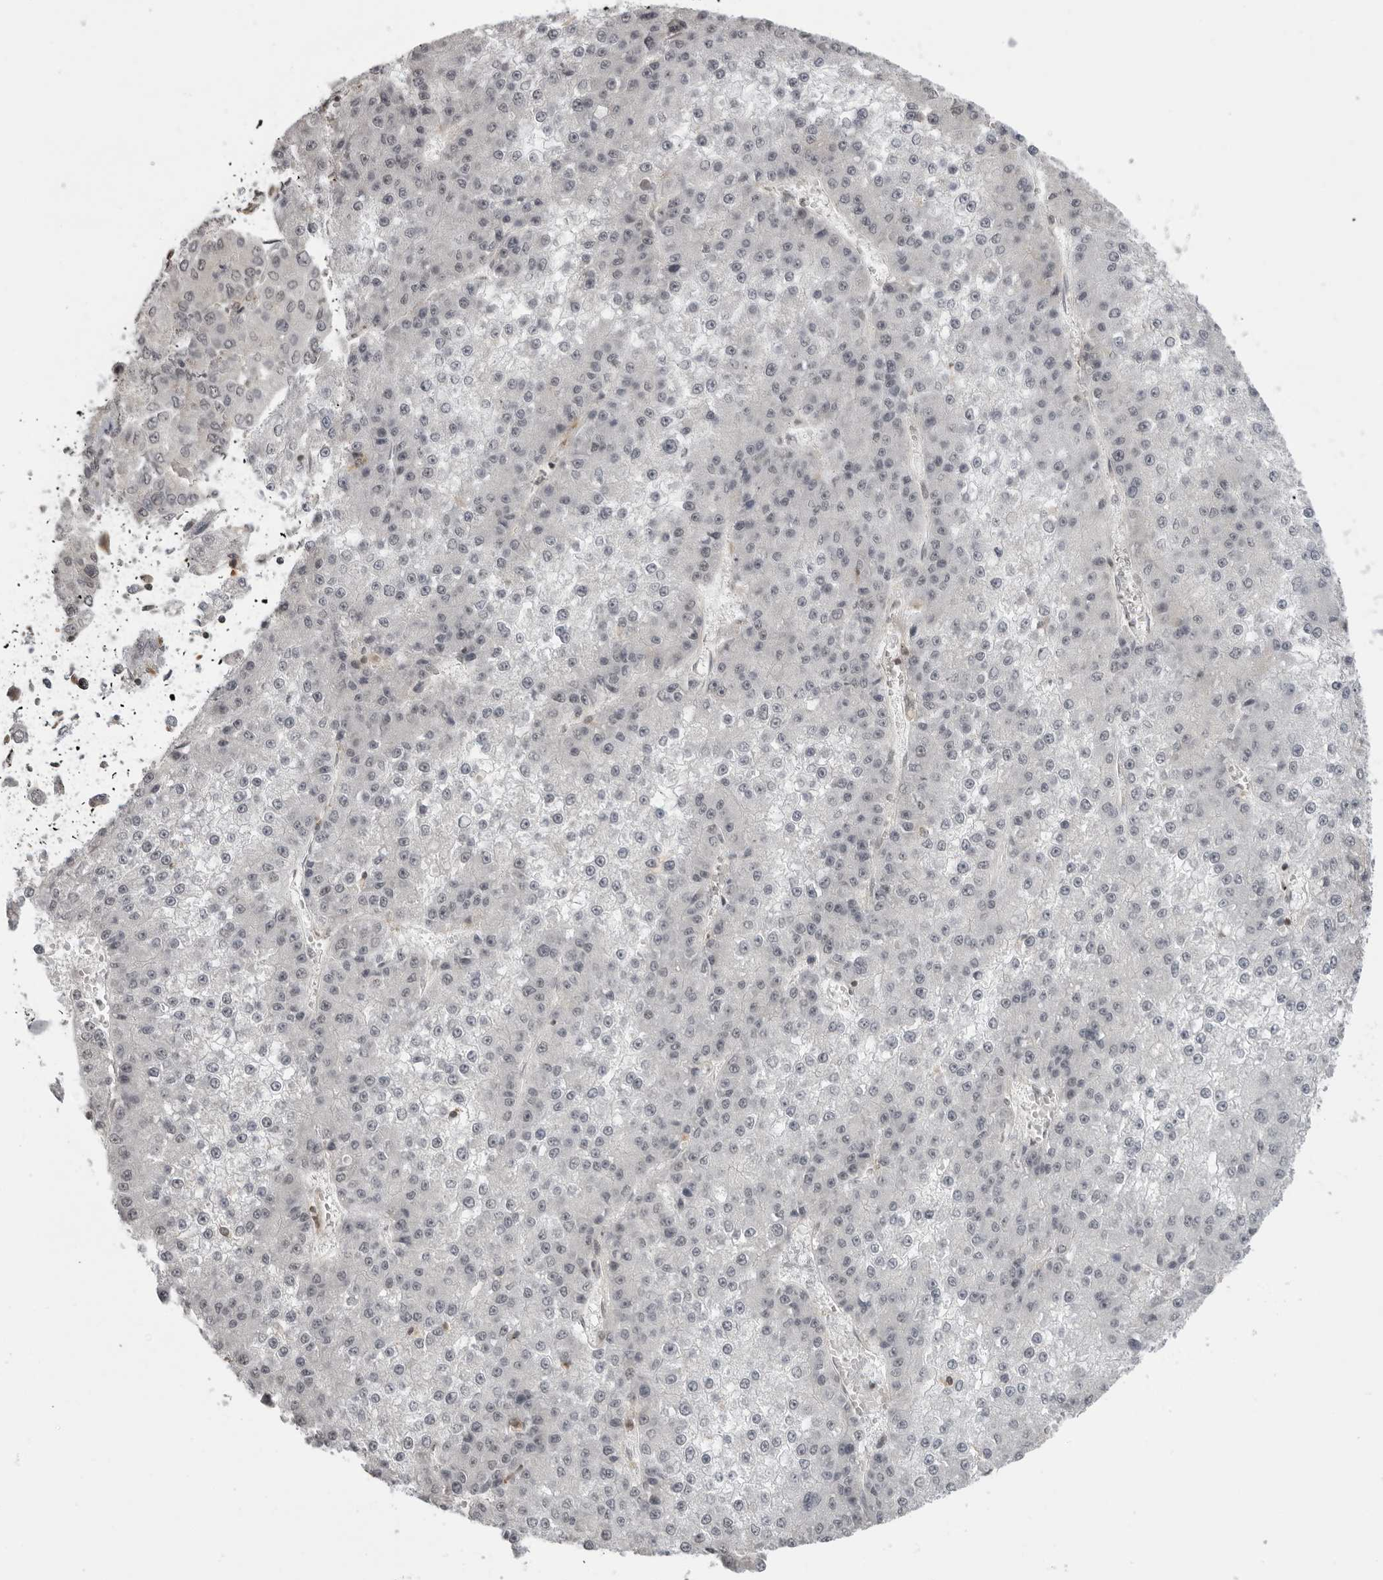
{"staining": {"intensity": "negative", "quantity": "none", "location": "none"}, "tissue": "liver cancer", "cell_type": "Tumor cells", "image_type": "cancer", "snomed": [{"axis": "morphology", "description": "Carcinoma, Hepatocellular, NOS"}, {"axis": "topography", "description": "Liver"}], "caption": "A high-resolution photomicrograph shows immunohistochemistry (IHC) staining of liver cancer, which shows no significant positivity in tumor cells. The staining is performed using DAB brown chromogen with nuclei counter-stained in using hematoxylin.", "gene": "PDCL3", "patient": {"sex": "female", "age": 73}}